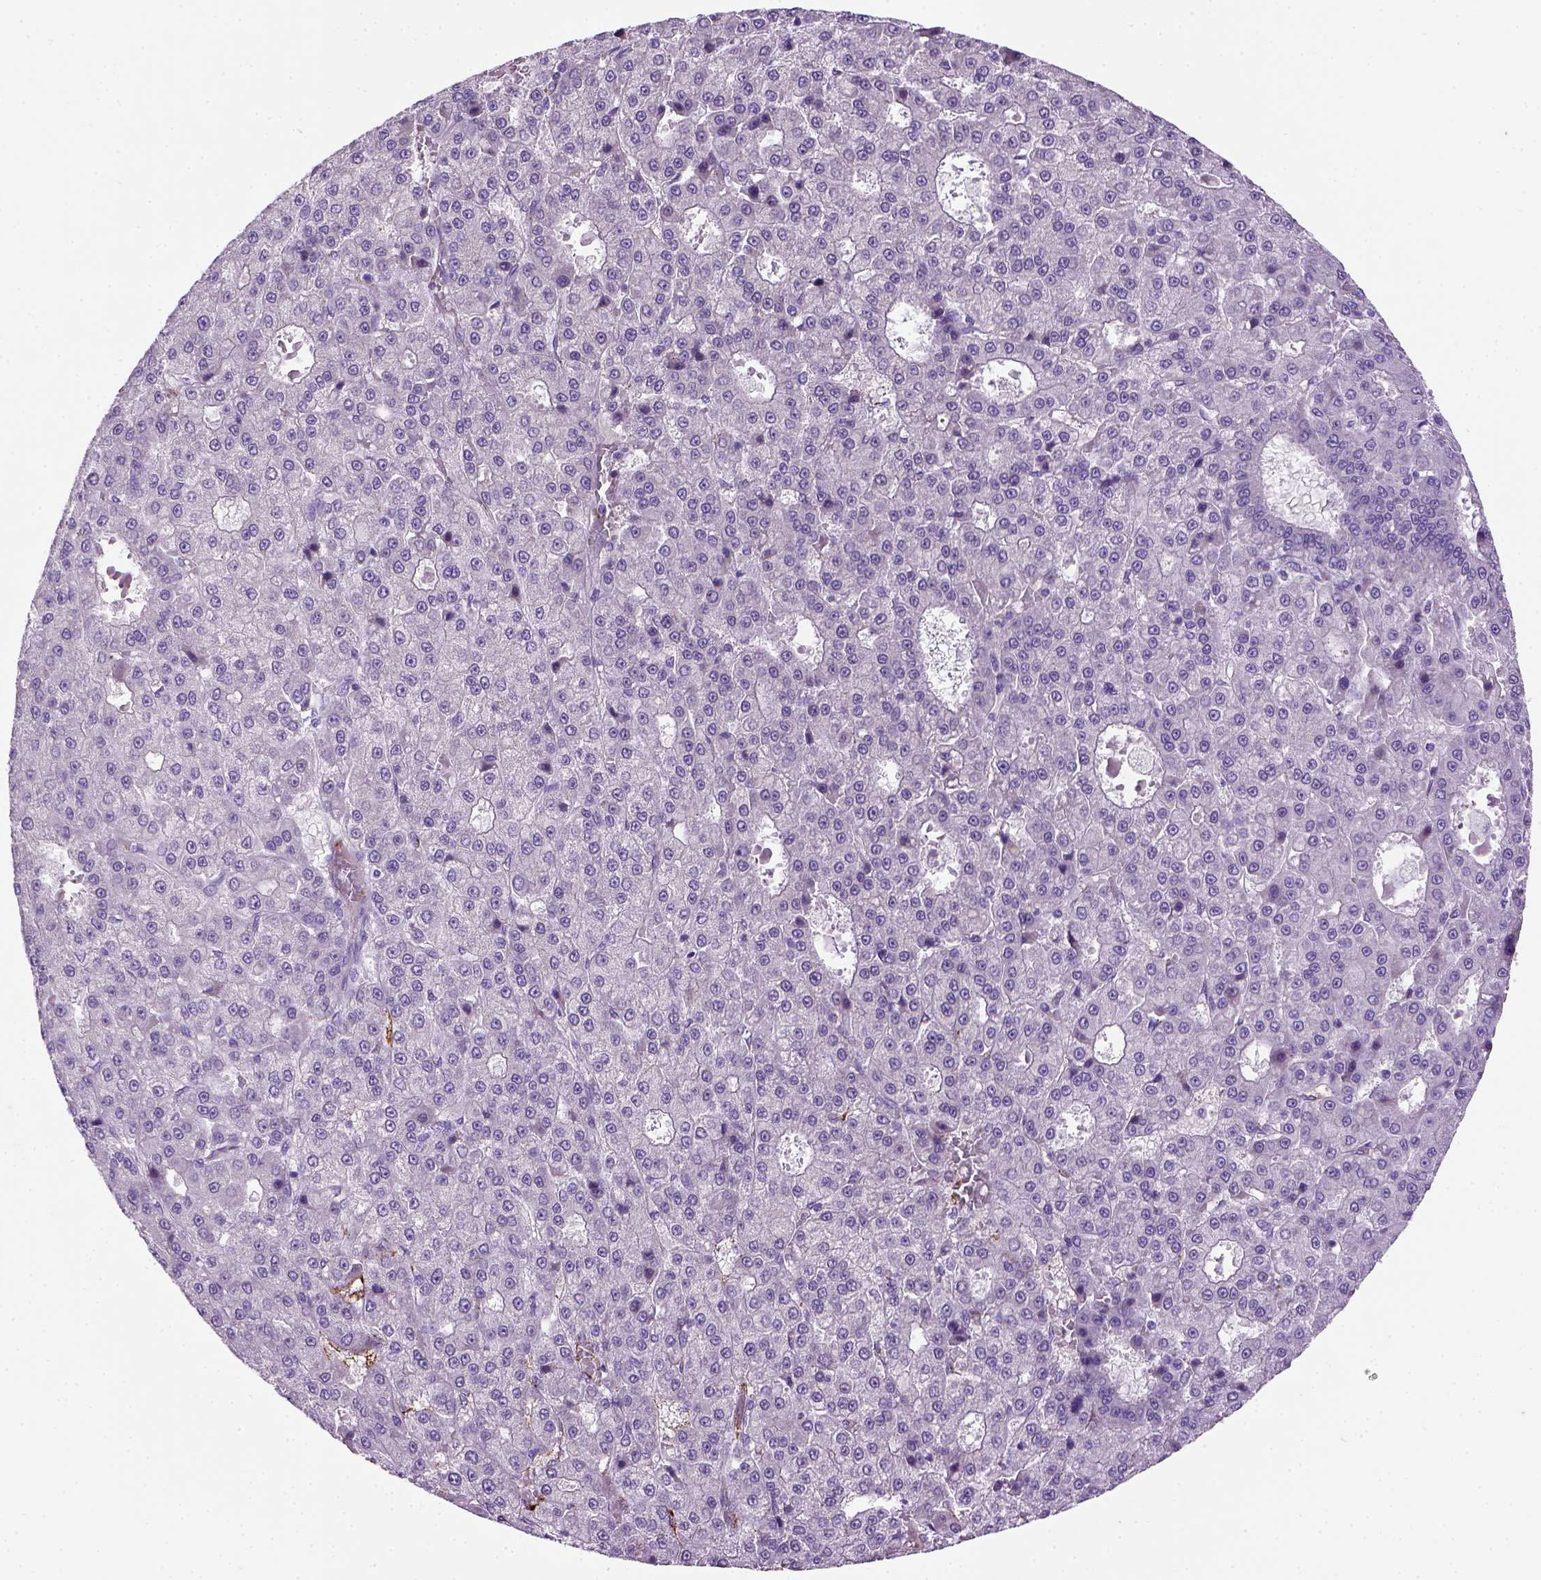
{"staining": {"intensity": "negative", "quantity": "none", "location": "none"}, "tissue": "liver cancer", "cell_type": "Tumor cells", "image_type": "cancer", "snomed": [{"axis": "morphology", "description": "Carcinoma, Hepatocellular, NOS"}, {"axis": "topography", "description": "Liver"}], "caption": "Tumor cells are negative for protein expression in human hepatocellular carcinoma (liver). The staining is performed using DAB brown chromogen with nuclei counter-stained in using hematoxylin.", "gene": "VWF", "patient": {"sex": "male", "age": 70}}